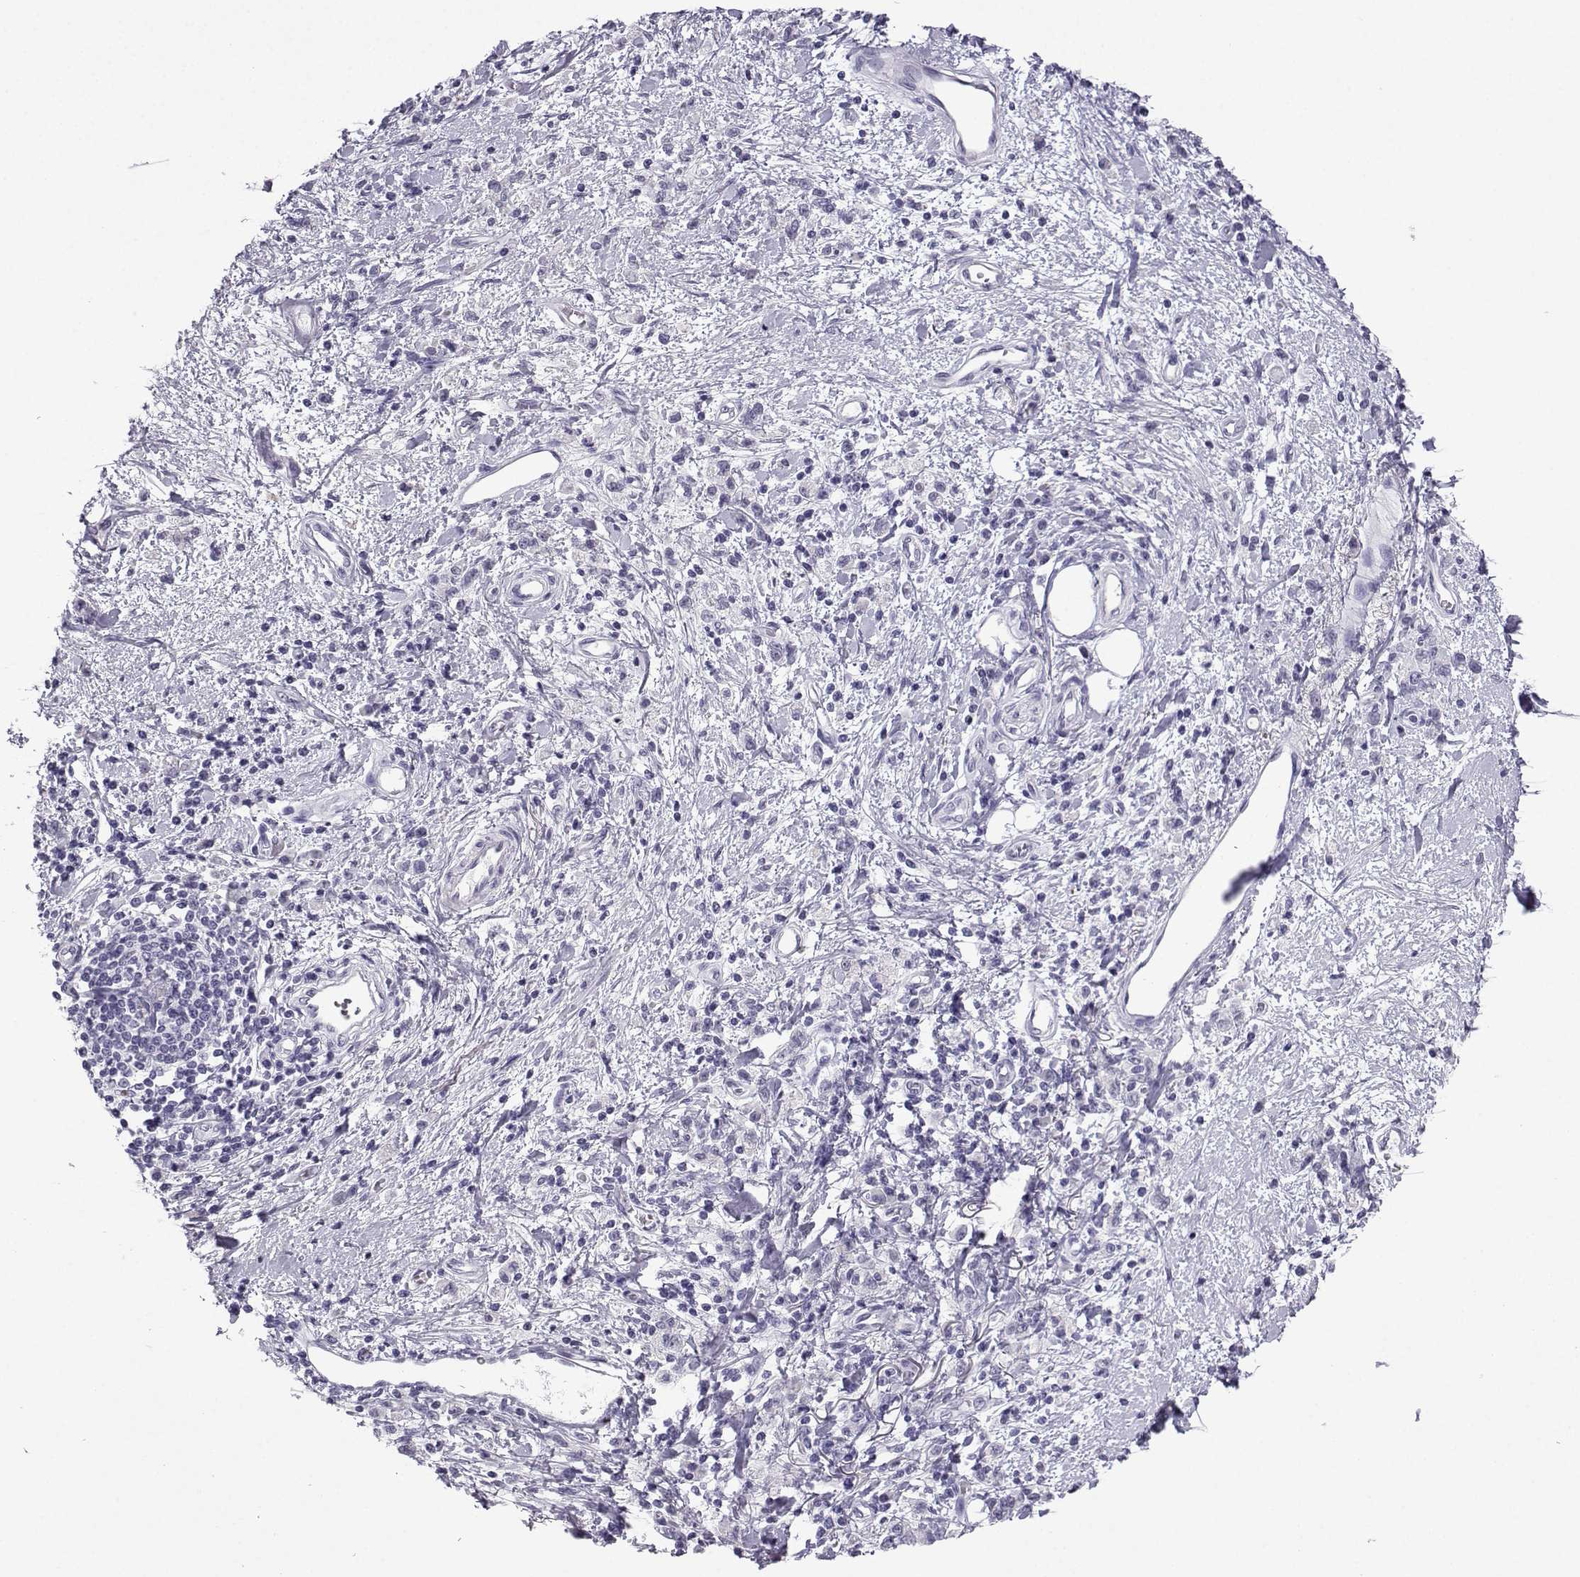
{"staining": {"intensity": "negative", "quantity": "none", "location": "none"}, "tissue": "stomach cancer", "cell_type": "Tumor cells", "image_type": "cancer", "snomed": [{"axis": "morphology", "description": "Adenocarcinoma, NOS"}, {"axis": "topography", "description": "Stomach"}], "caption": "Tumor cells are negative for brown protein staining in stomach cancer. The staining is performed using DAB brown chromogen with nuclei counter-stained in using hematoxylin.", "gene": "MRGBP", "patient": {"sex": "male", "age": 77}}